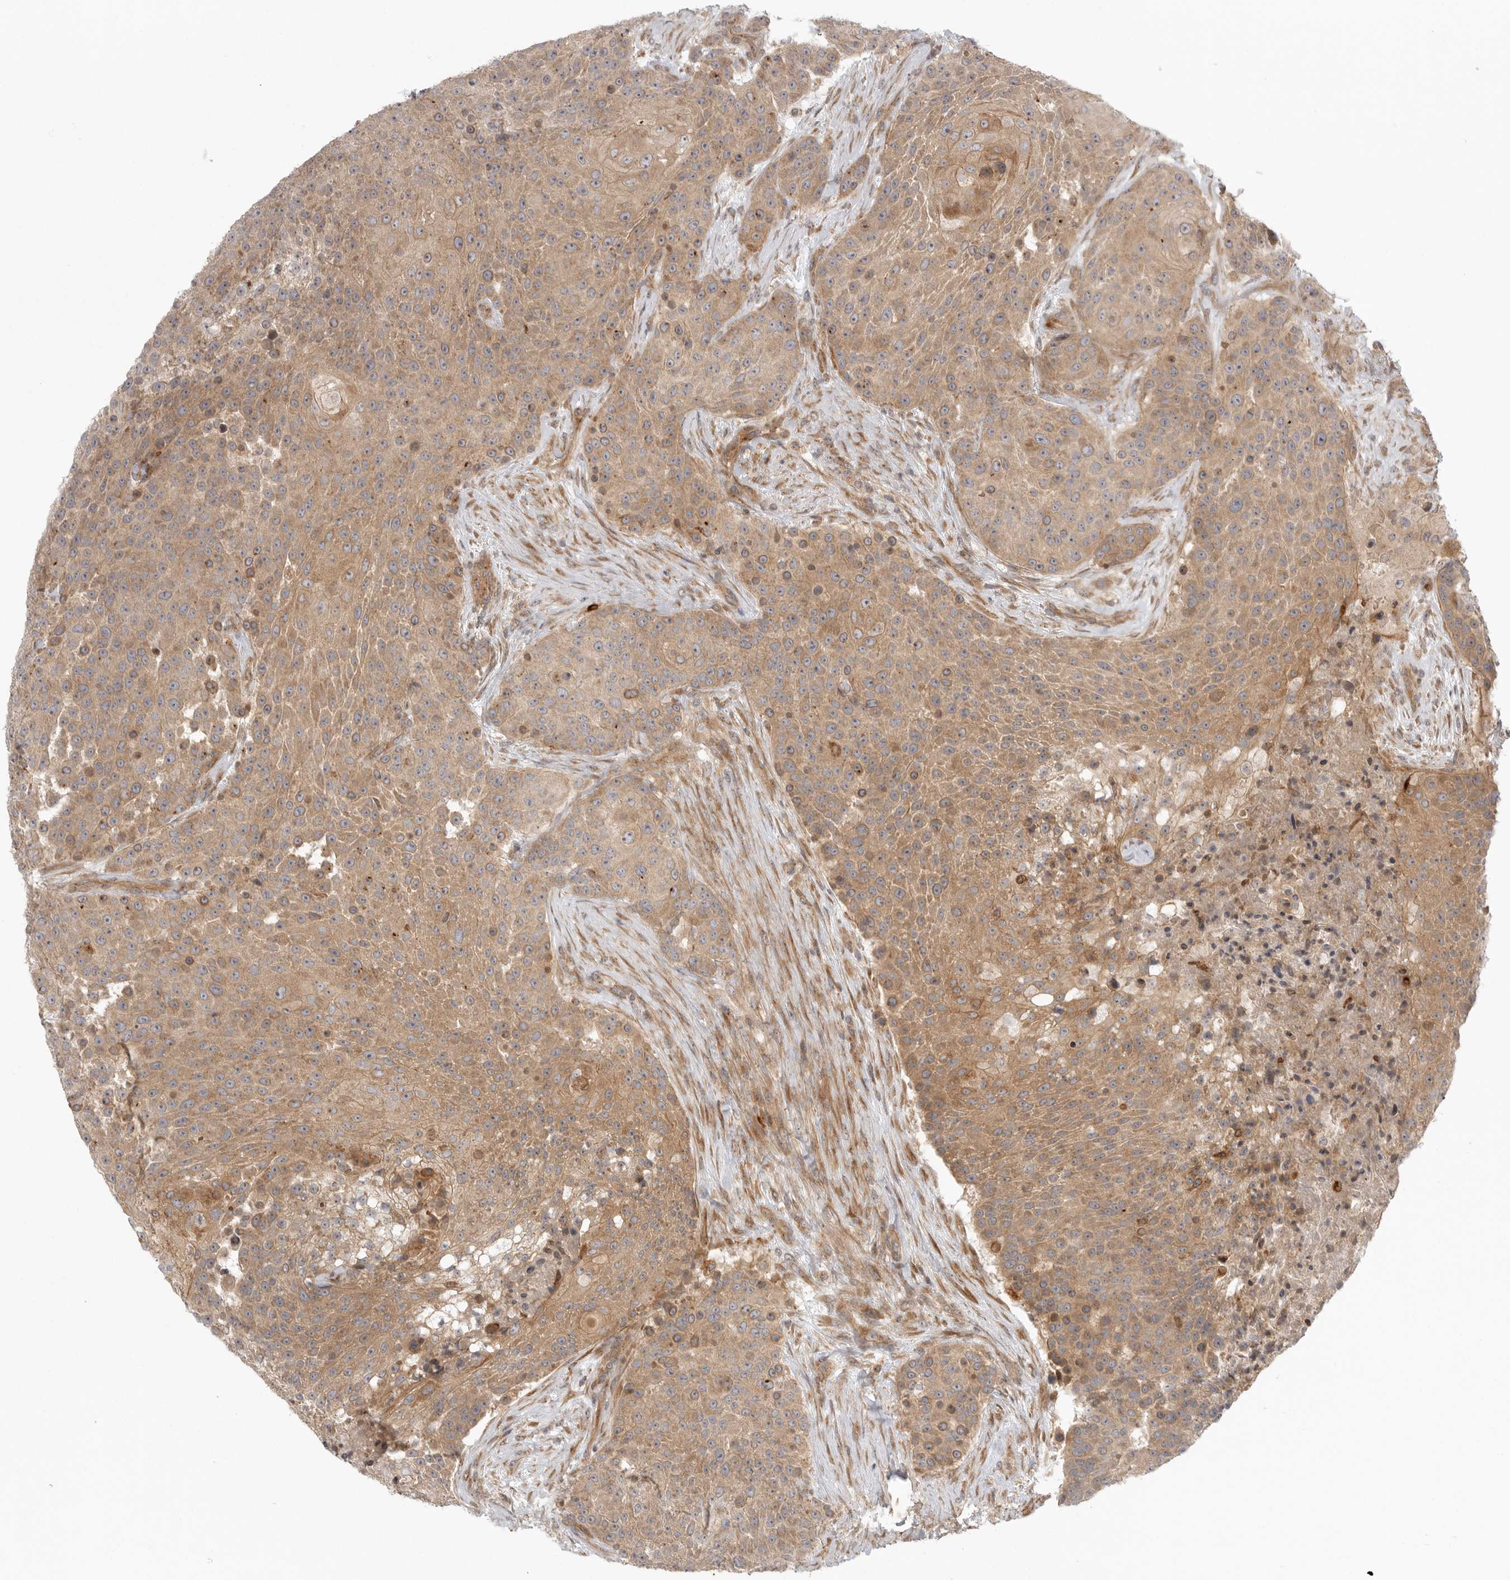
{"staining": {"intensity": "moderate", "quantity": ">75%", "location": "cytoplasmic/membranous"}, "tissue": "urothelial cancer", "cell_type": "Tumor cells", "image_type": "cancer", "snomed": [{"axis": "morphology", "description": "Urothelial carcinoma, High grade"}, {"axis": "topography", "description": "Urinary bladder"}], "caption": "Tumor cells reveal medium levels of moderate cytoplasmic/membranous staining in approximately >75% of cells in human urothelial cancer.", "gene": "CCPG1", "patient": {"sex": "female", "age": 63}}